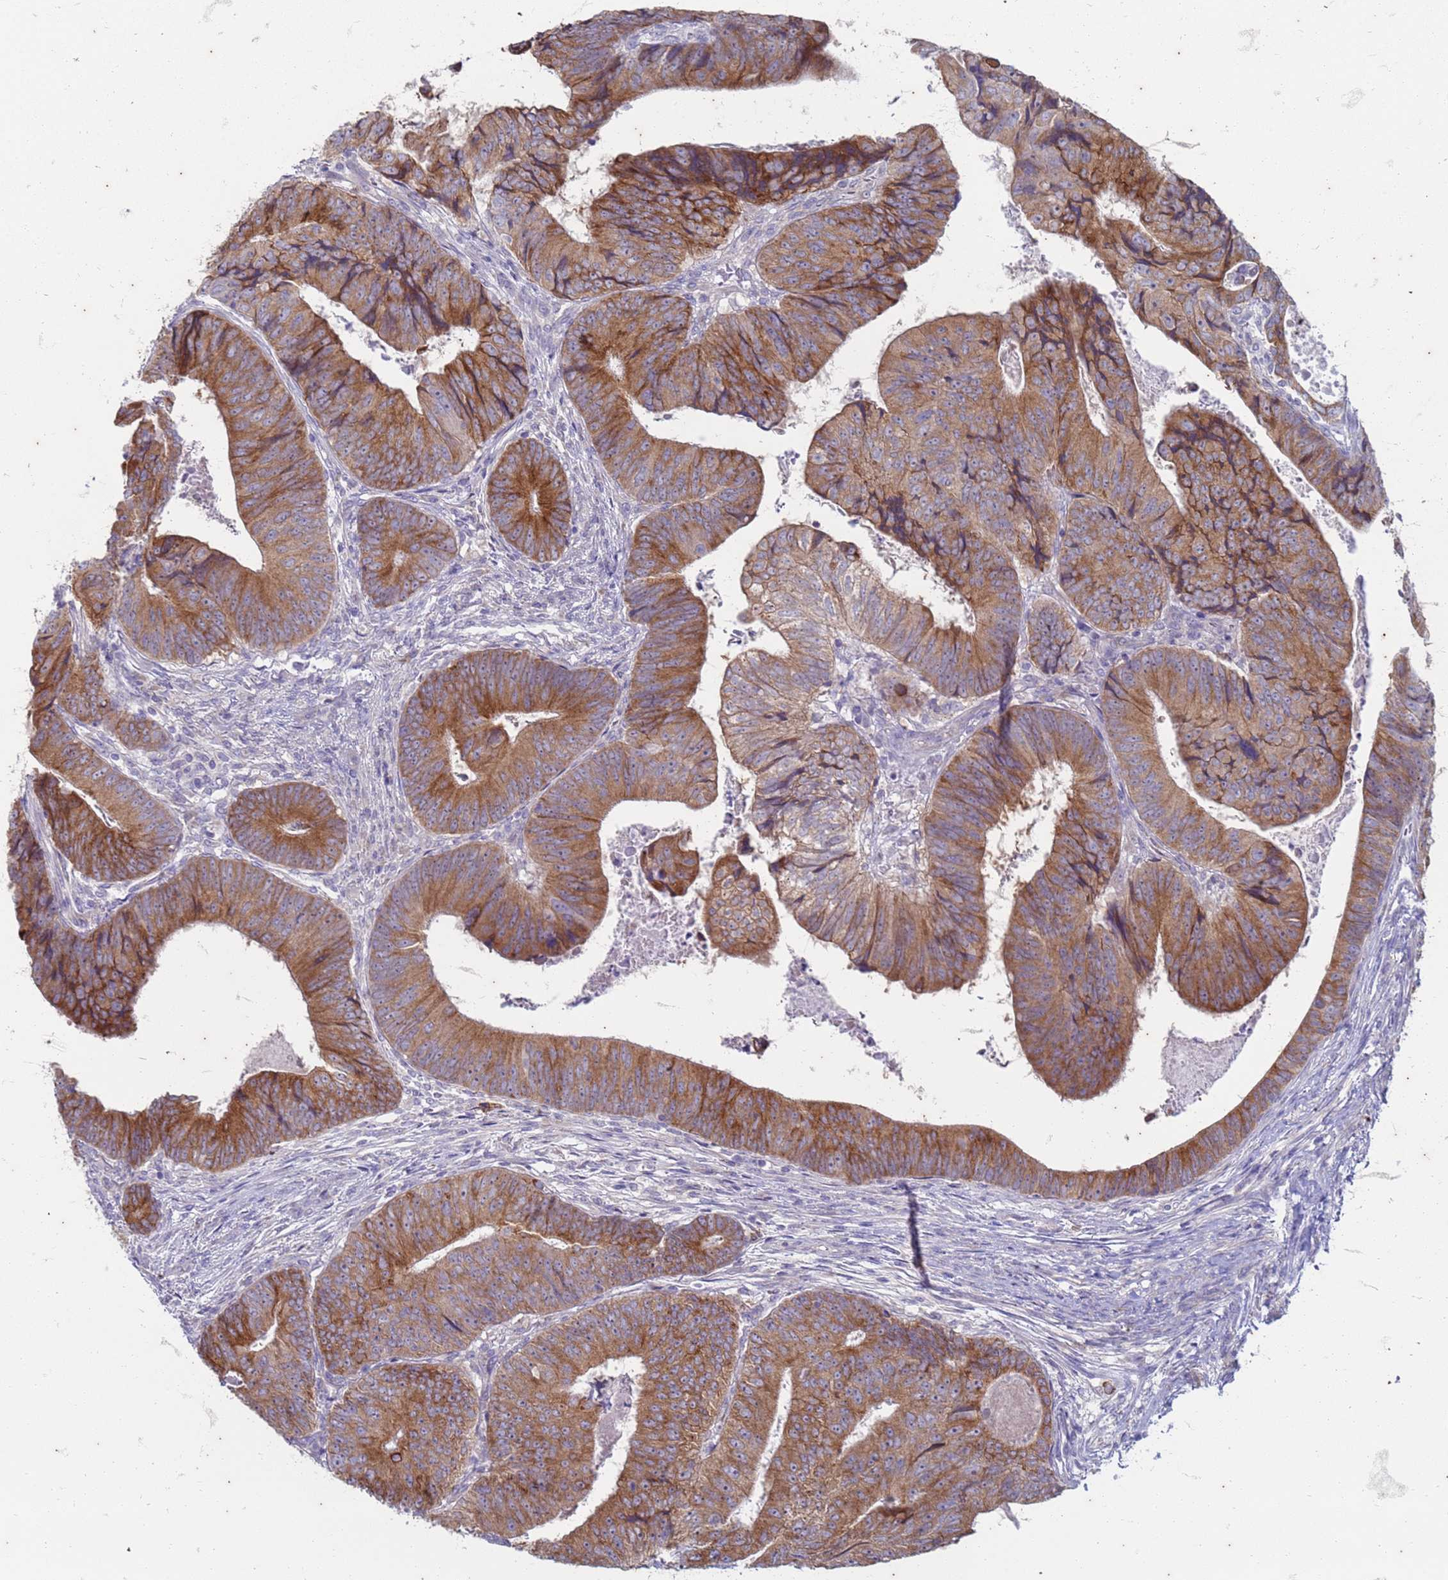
{"staining": {"intensity": "moderate", "quantity": ">75%", "location": "cytoplasmic/membranous"}, "tissue": "colorectal cancer", "cell_type": "Tumor cells", "image_type": "cancer", "snomed": [{"axis": "morphology", "description": "Adenocarcinoma, NOS"}, {"axis": "topography", "description": "Colon"}], "caption": "A micrograph of colorectal cancer stained for a protein reveals moderate cytoplasmic/membranous brown staining in tumor cells.", "gene": "SUCO", "patient": {"sex": "female", "age": 67}}